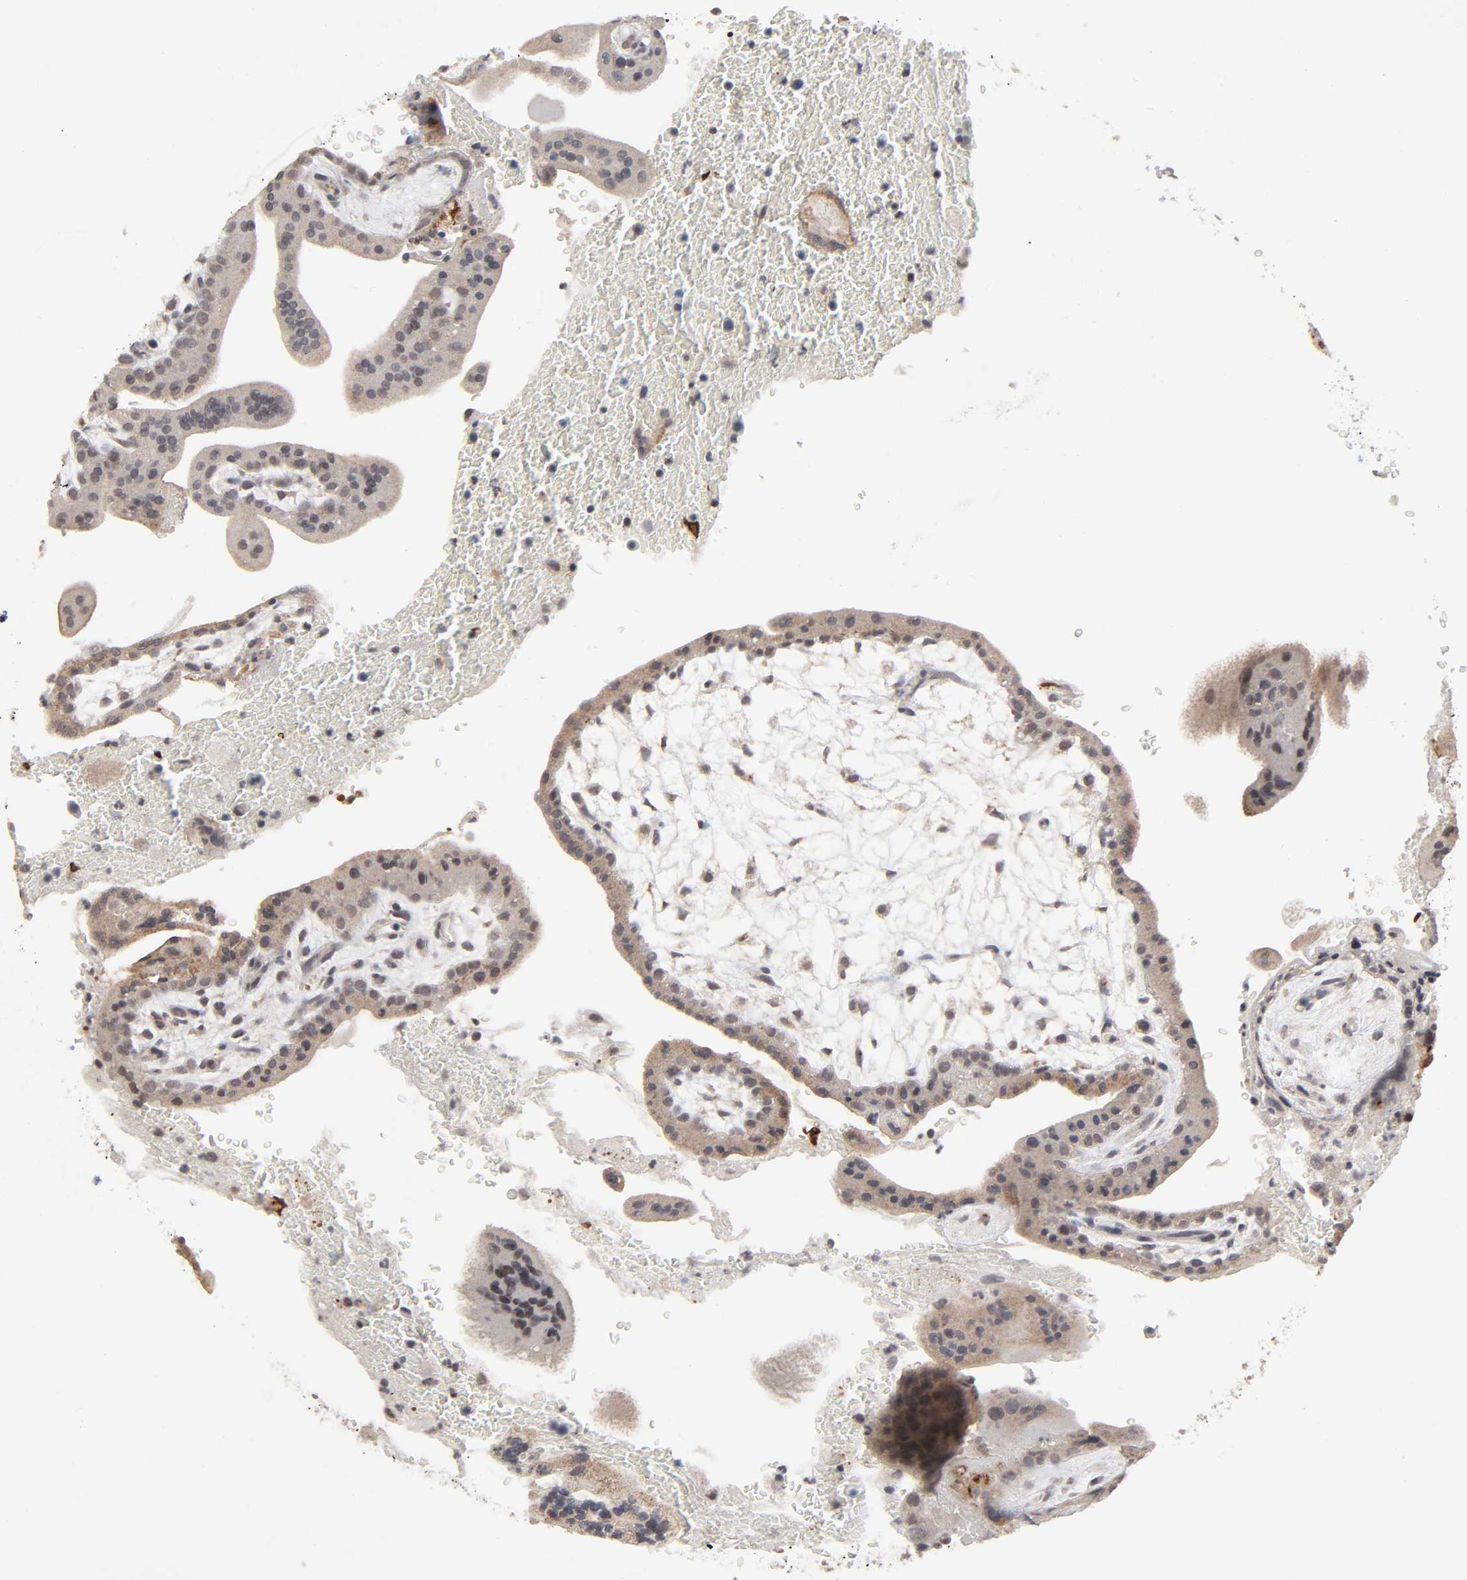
{"staining": {"intensity": "moderate", "quantity": "25%-75%", "location": "cytoplasmic/membranous"}, "tissue": "placenta", "cell_type": "Decidual cells", "image_type": "normal", "snomed": [{"axis": "morphology", "description": "Normal tissue, NOS"}, {"axis": "topography", "description": "Placenta"}], "caption": "DAB (3,3'-diaminobenzidine) immunohistochemical staining of normal human placenta demonstrates moderate cytoplasmic/membranous protein staining in approximately 25%-75% of decidual cells. The protein is shown in brown color, while the nuclei are stained blue.", "gene": "AUH", "patient": {"sex": "female", "age": 35}}